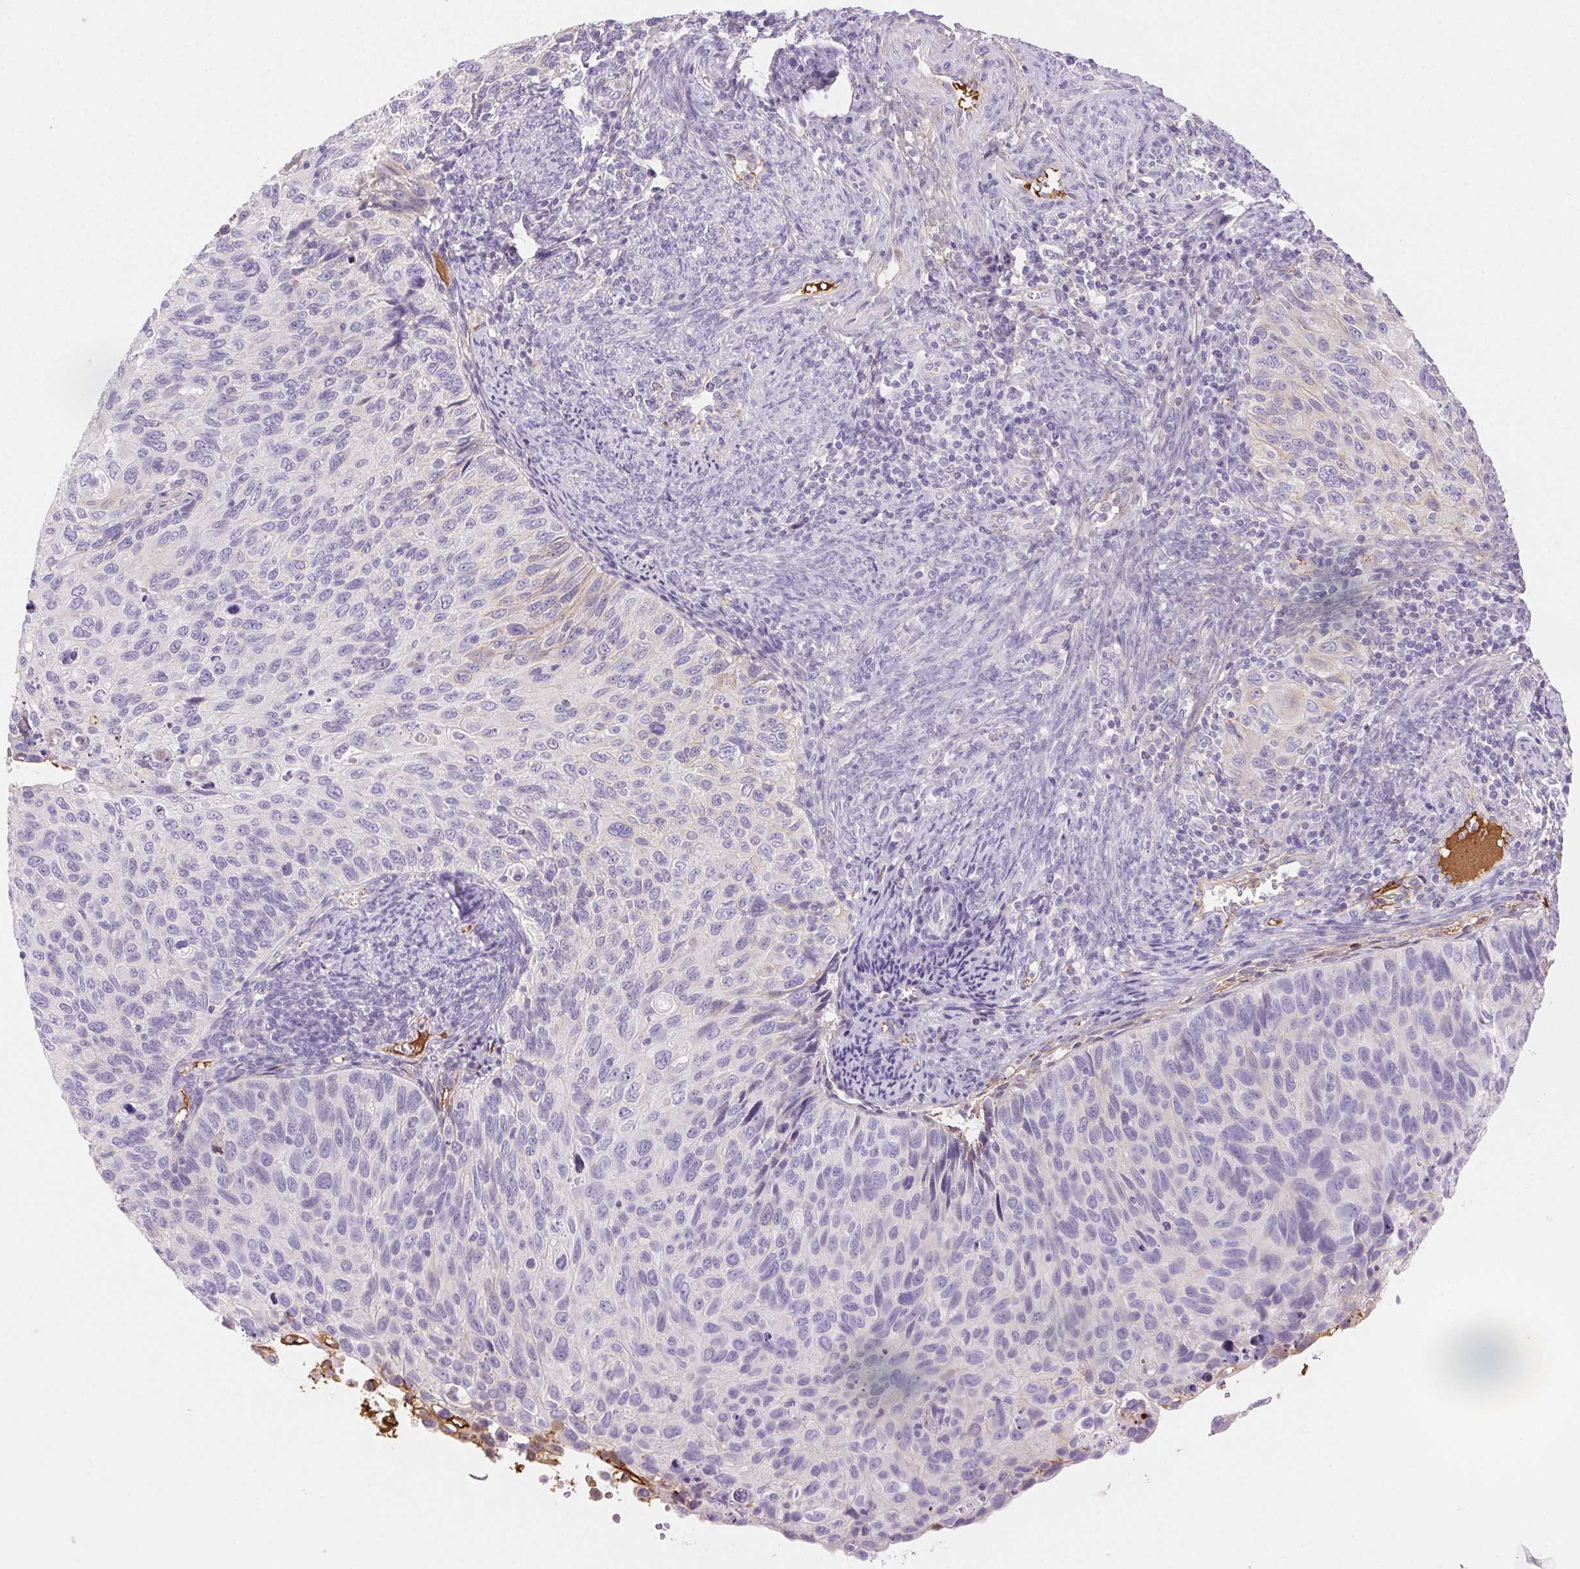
{"staining": {"intensity": "negative", "quantity": "none", "location": "none"}, "tissue": "cervical cancer", "cell_type": "Tumor cells", "image_type": "cancer", "snomed": [{"axis": "morphology", "description": "Squamous cell carcinoma, NOS"}, {"axis": "topography", "description": "Cervix"}], "caption": "Immunohistochemistry (IHC) of cervical cancer (squamous cell carcinoma) reveals no staining in tumor cells. (DAB IHC with hematoxylin counter stain).", "gene": "FGA", "patient": {"sex": "female", "age": 70}}